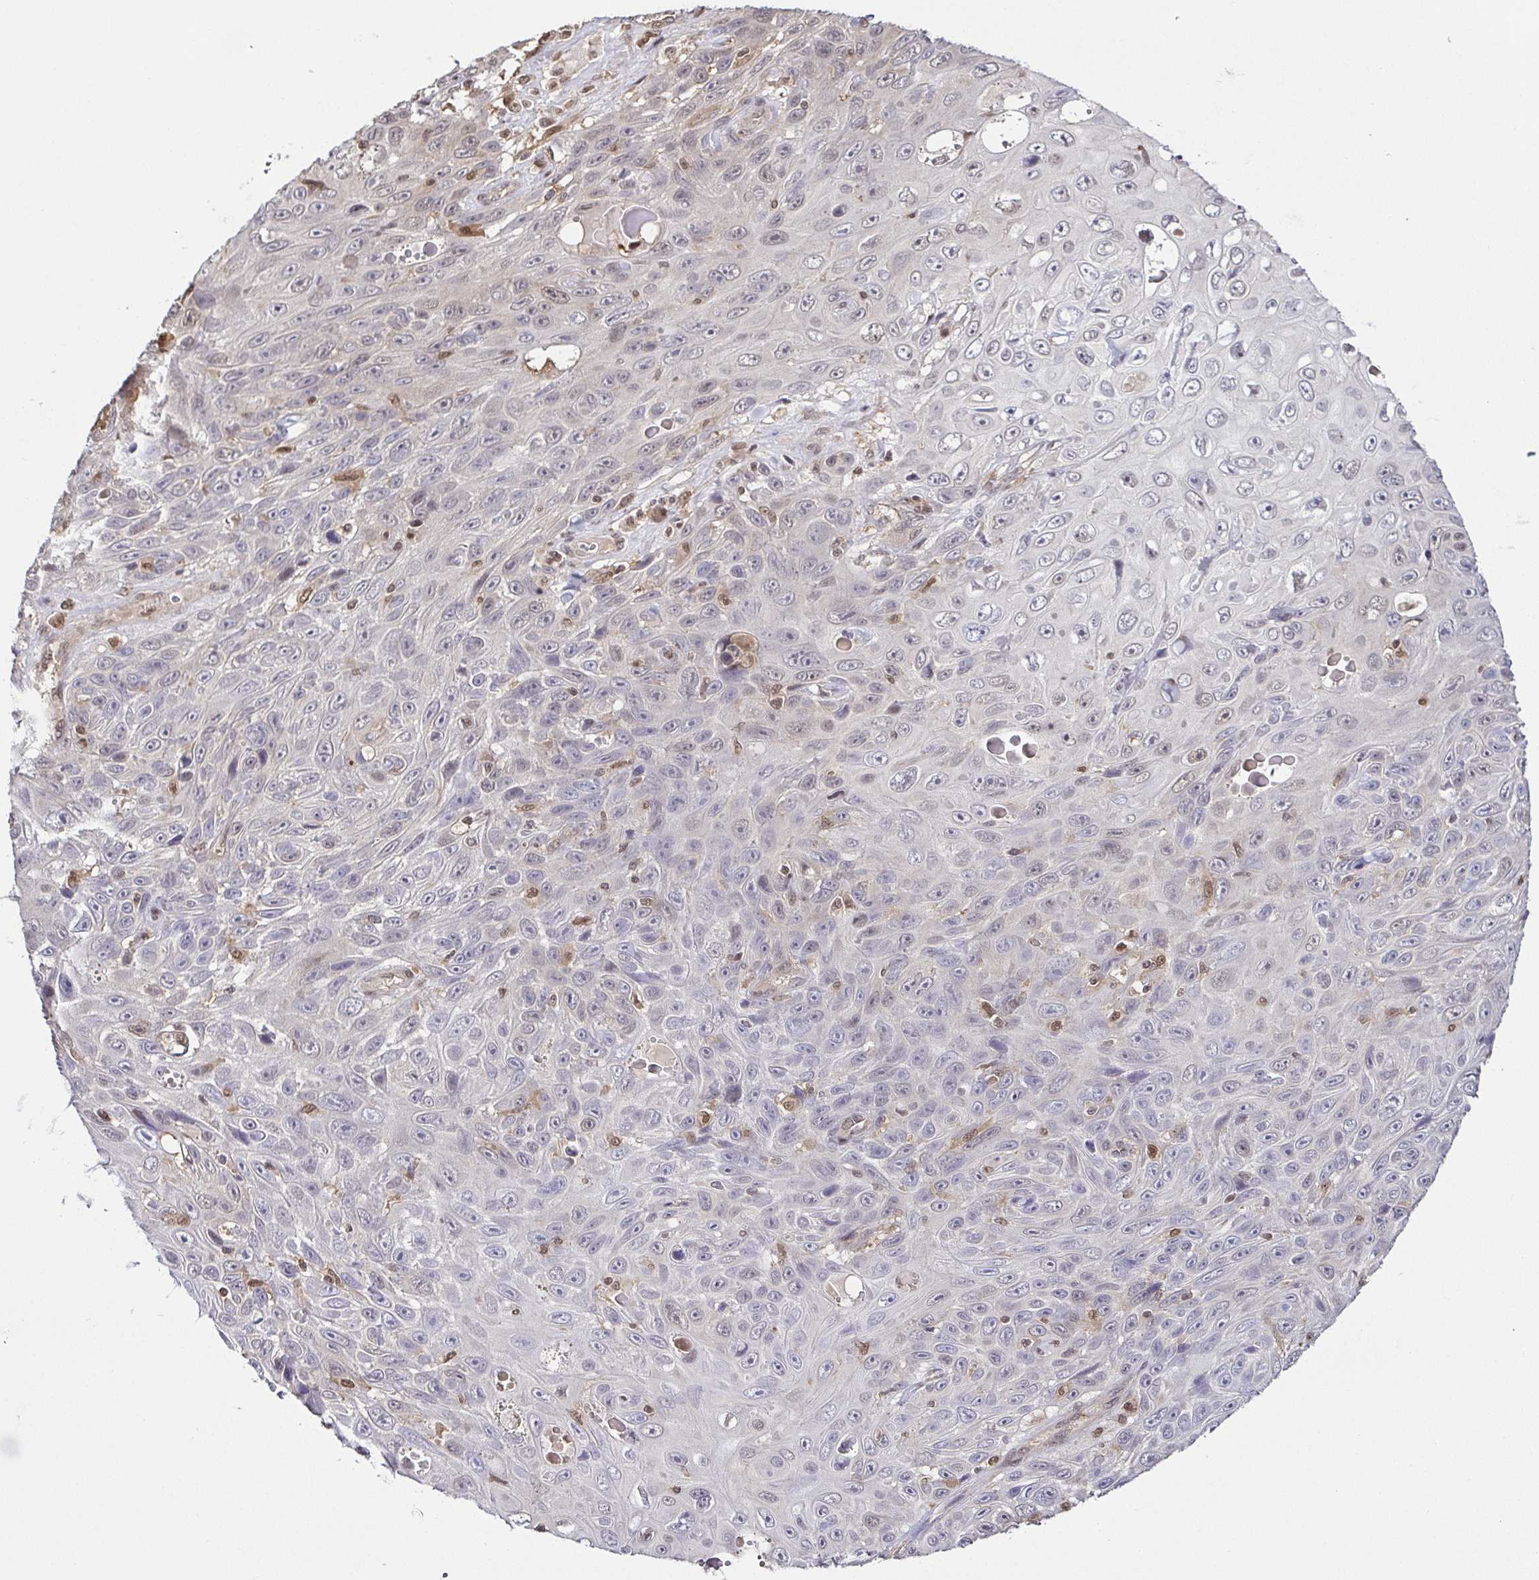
{"staining": {"intensity": "moderate", "quantity": "<25%", "location": "nuclear"}, "tissue": "skin cancer", "cell_type": "Tumor cells", "image_type": "cancer", "snomed": [{"axis": "morphology", "description": "Squamous cell carcinoma, NOS"}, {"axis": "topography", "description": "Skin"}], "caption": "An immunohistochemistry micrograph of tumor tissue is shown. Protein staining in brown labels moderate nuclear positivity in skin squamous cell carcinoma within tumor cells. Immunohistochemistry stains the protein of interest in brown and the nuclei are stained blue.", "gene": "PSMB9", "patient": {"sex": "male", "age": 82}}